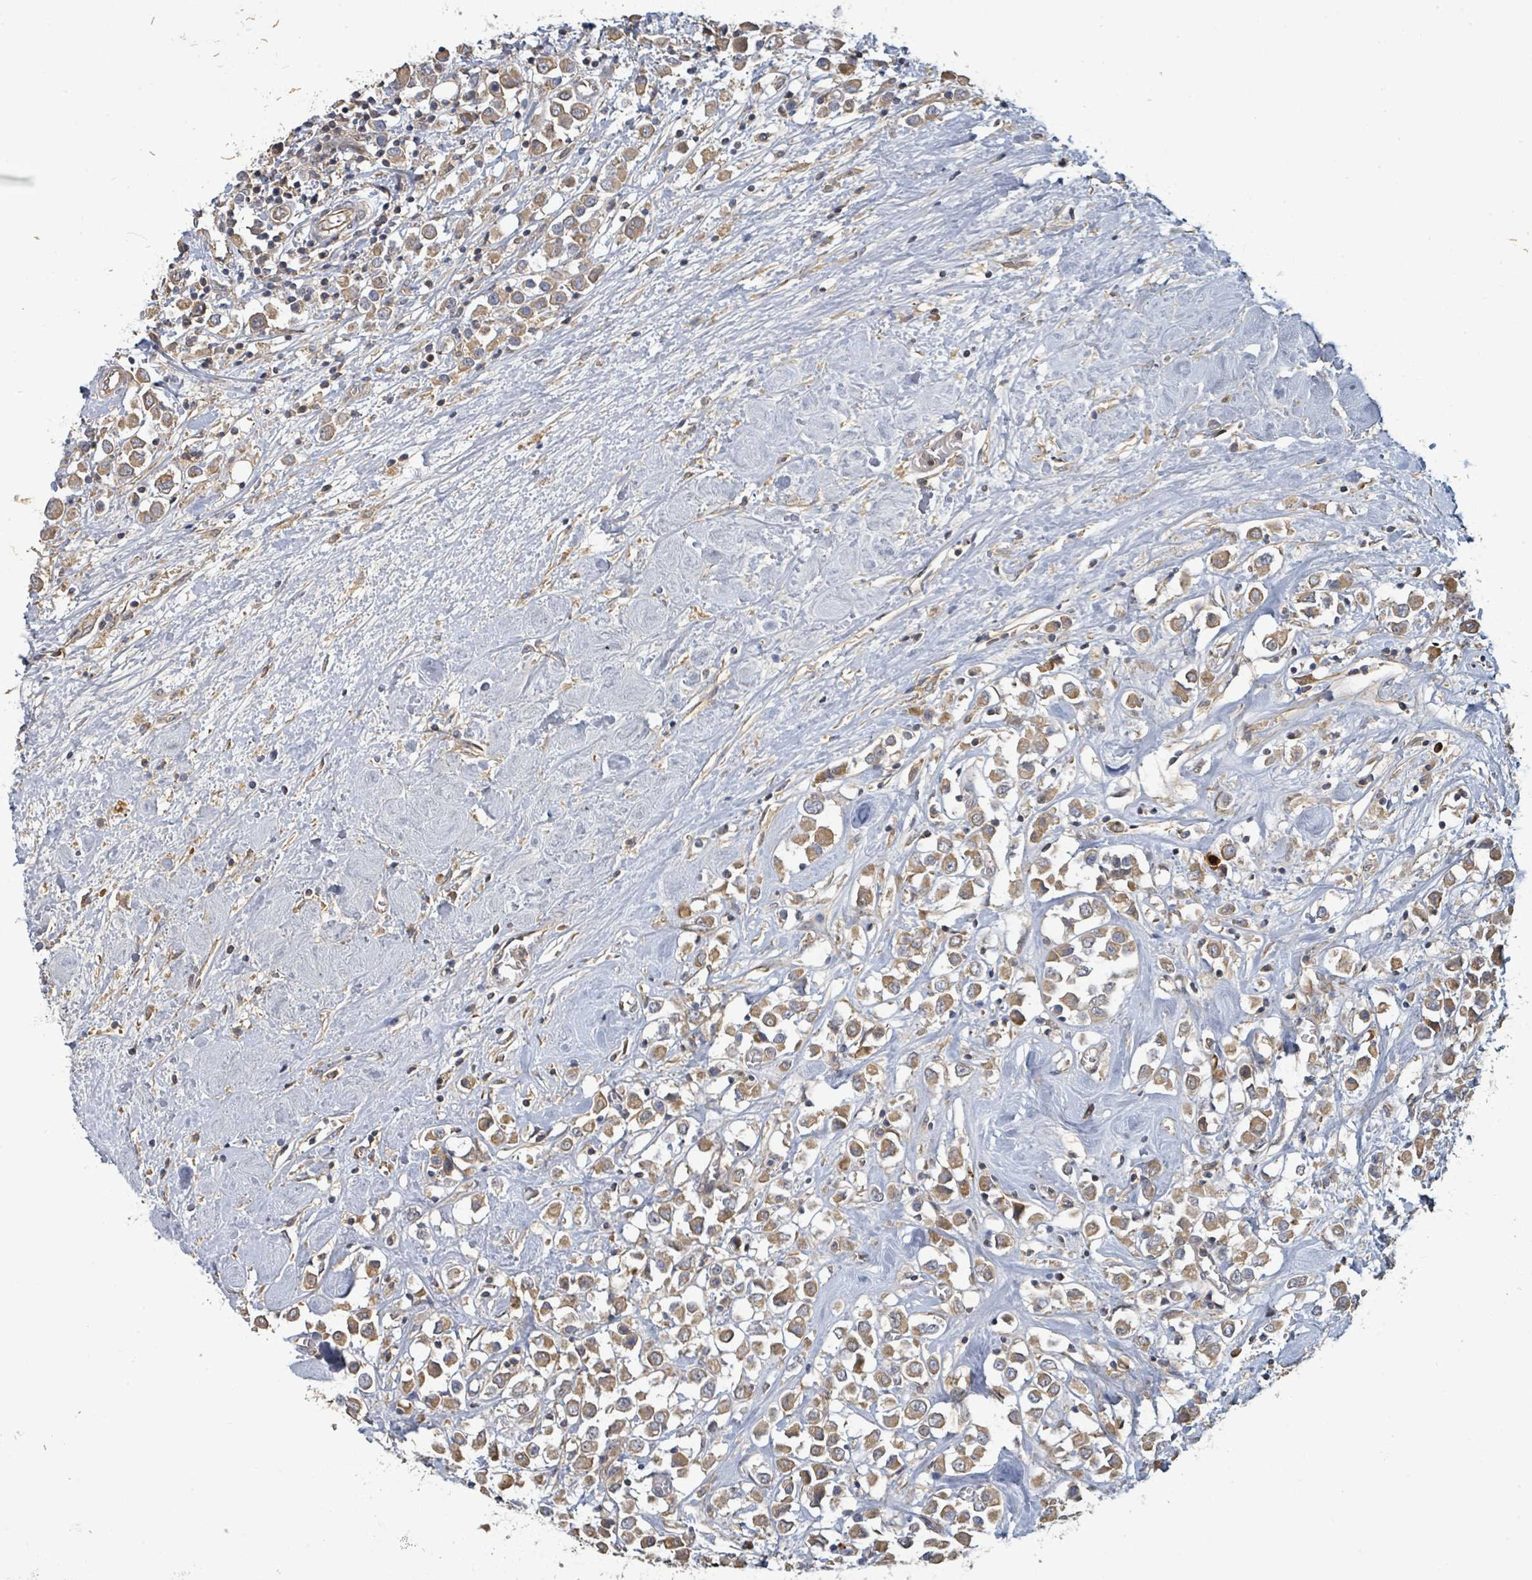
{"staining": {"intensity": "moderate", "quantity": ">75%", "location": "cytoplasmic/membranous"}, "tissue": "breast cancer", "cell_type": "Tumor cells", "image_type": "cancer", "snomed": [{"axis": "morphology", "description": "Duct carcinoma"}, {"axis": "topography", "description": "Breast"}], "caption": "IHC histopathology image of neoplastic tissue: breast invasive ductal carcinoma stained using IHC shows medium levels of moderate protein expression localized specifically in the cytoplasmic/membranous of tumor cells, appearing as a cytoplasmic/membranous brown color.", "gene": "STARD4", "patient": {"sex": "female", "age": 61}}